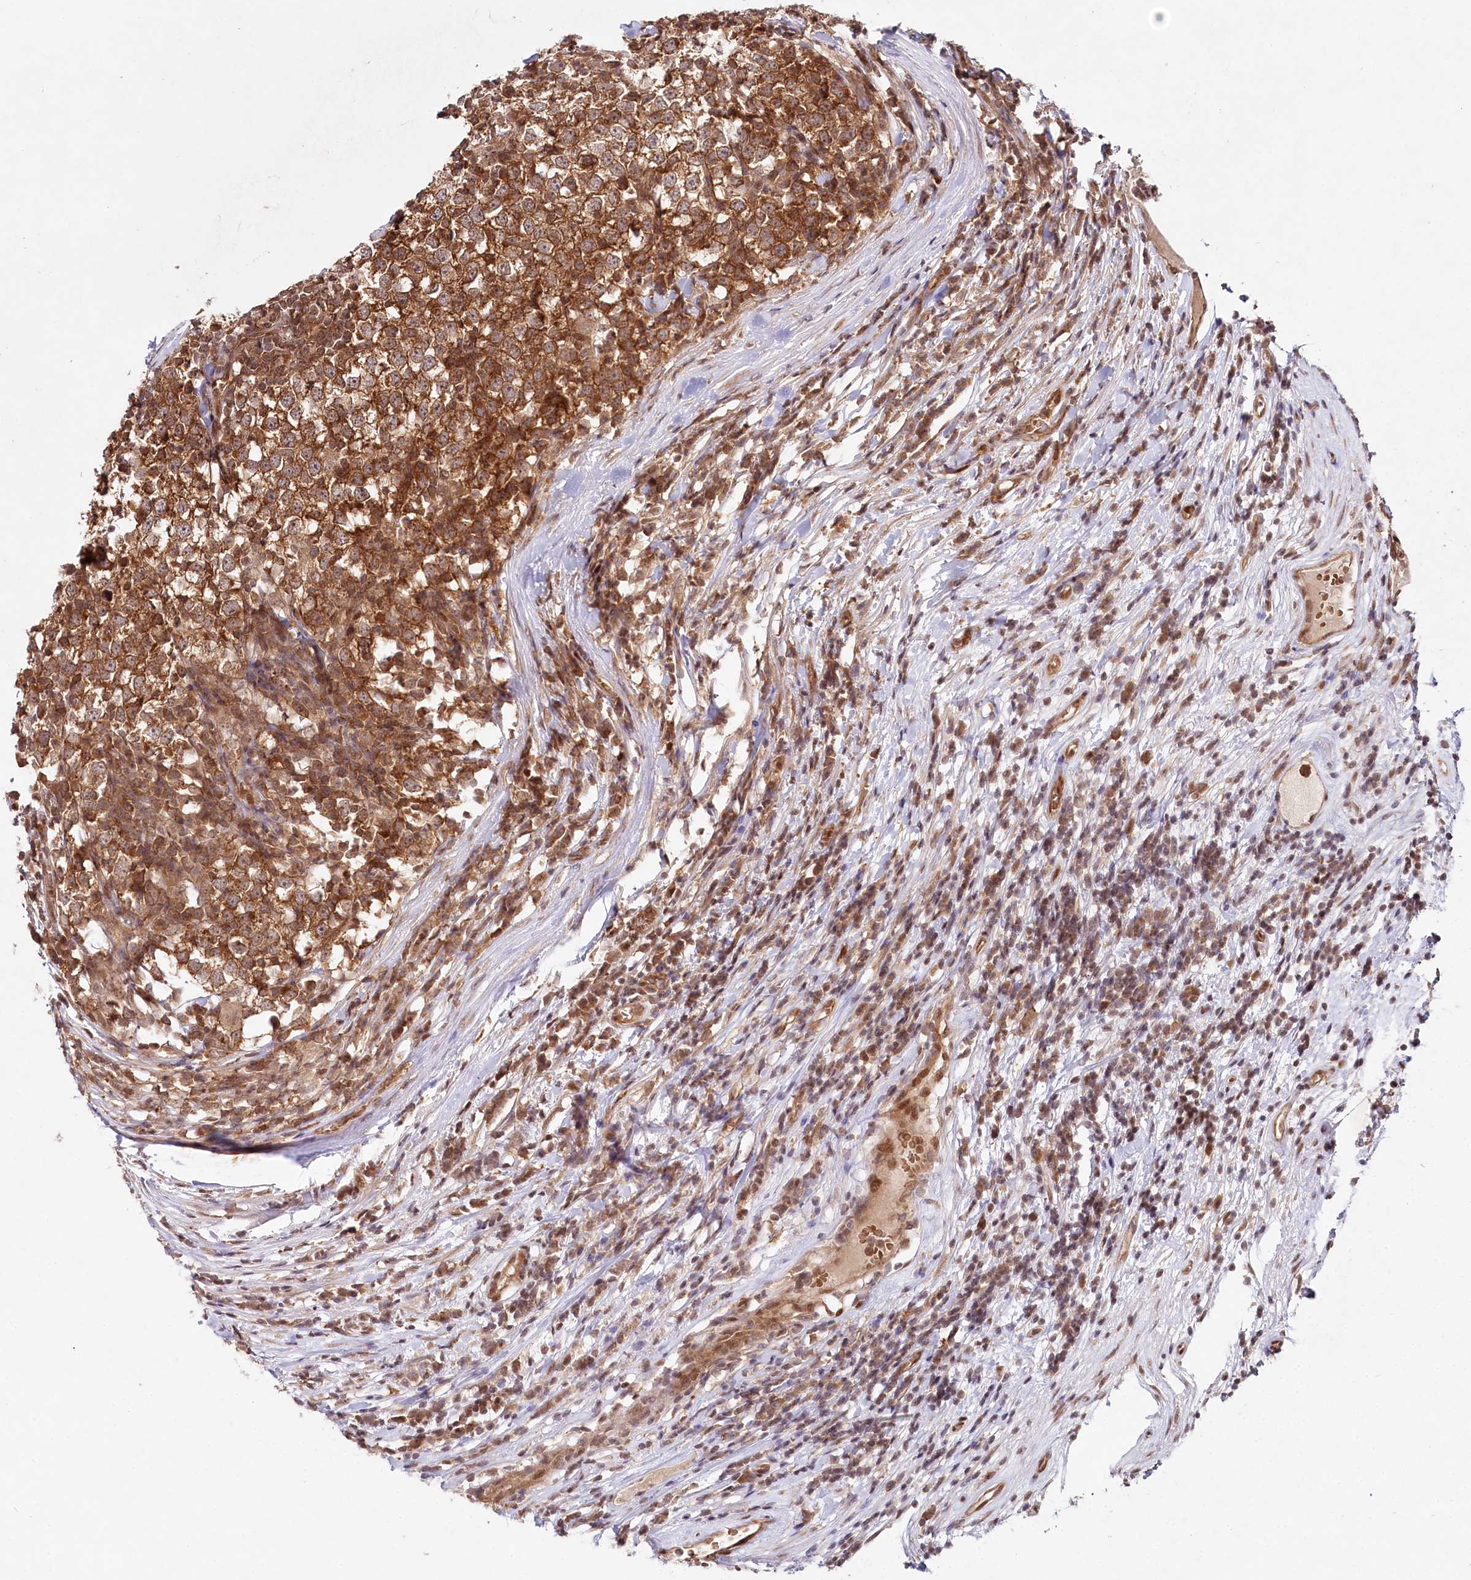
{"staining": {"intensity": "moderate", "quantity": ">75%", "location": "cytoplasmic/membranous"}, "tissue": "testis cancer", "cell_type": "Tumor cells", "image_type": "cancer", "snomed": [{"axis": "morphology", "description": "Seminoma, NOS"}, {"axis": "topography", "description": "Testis"}], "caption": "Testis cancer (seminoma) stained with DAB (3,3'-diaminobenzidine) immunohistochemistry (IHC) demonstrates medium levels of moderate cytoplasmic/membranous positivity in about >75% of tumor cells.", "gene": "CCDC65", "patient": {"sex": "male", "age": 65}}